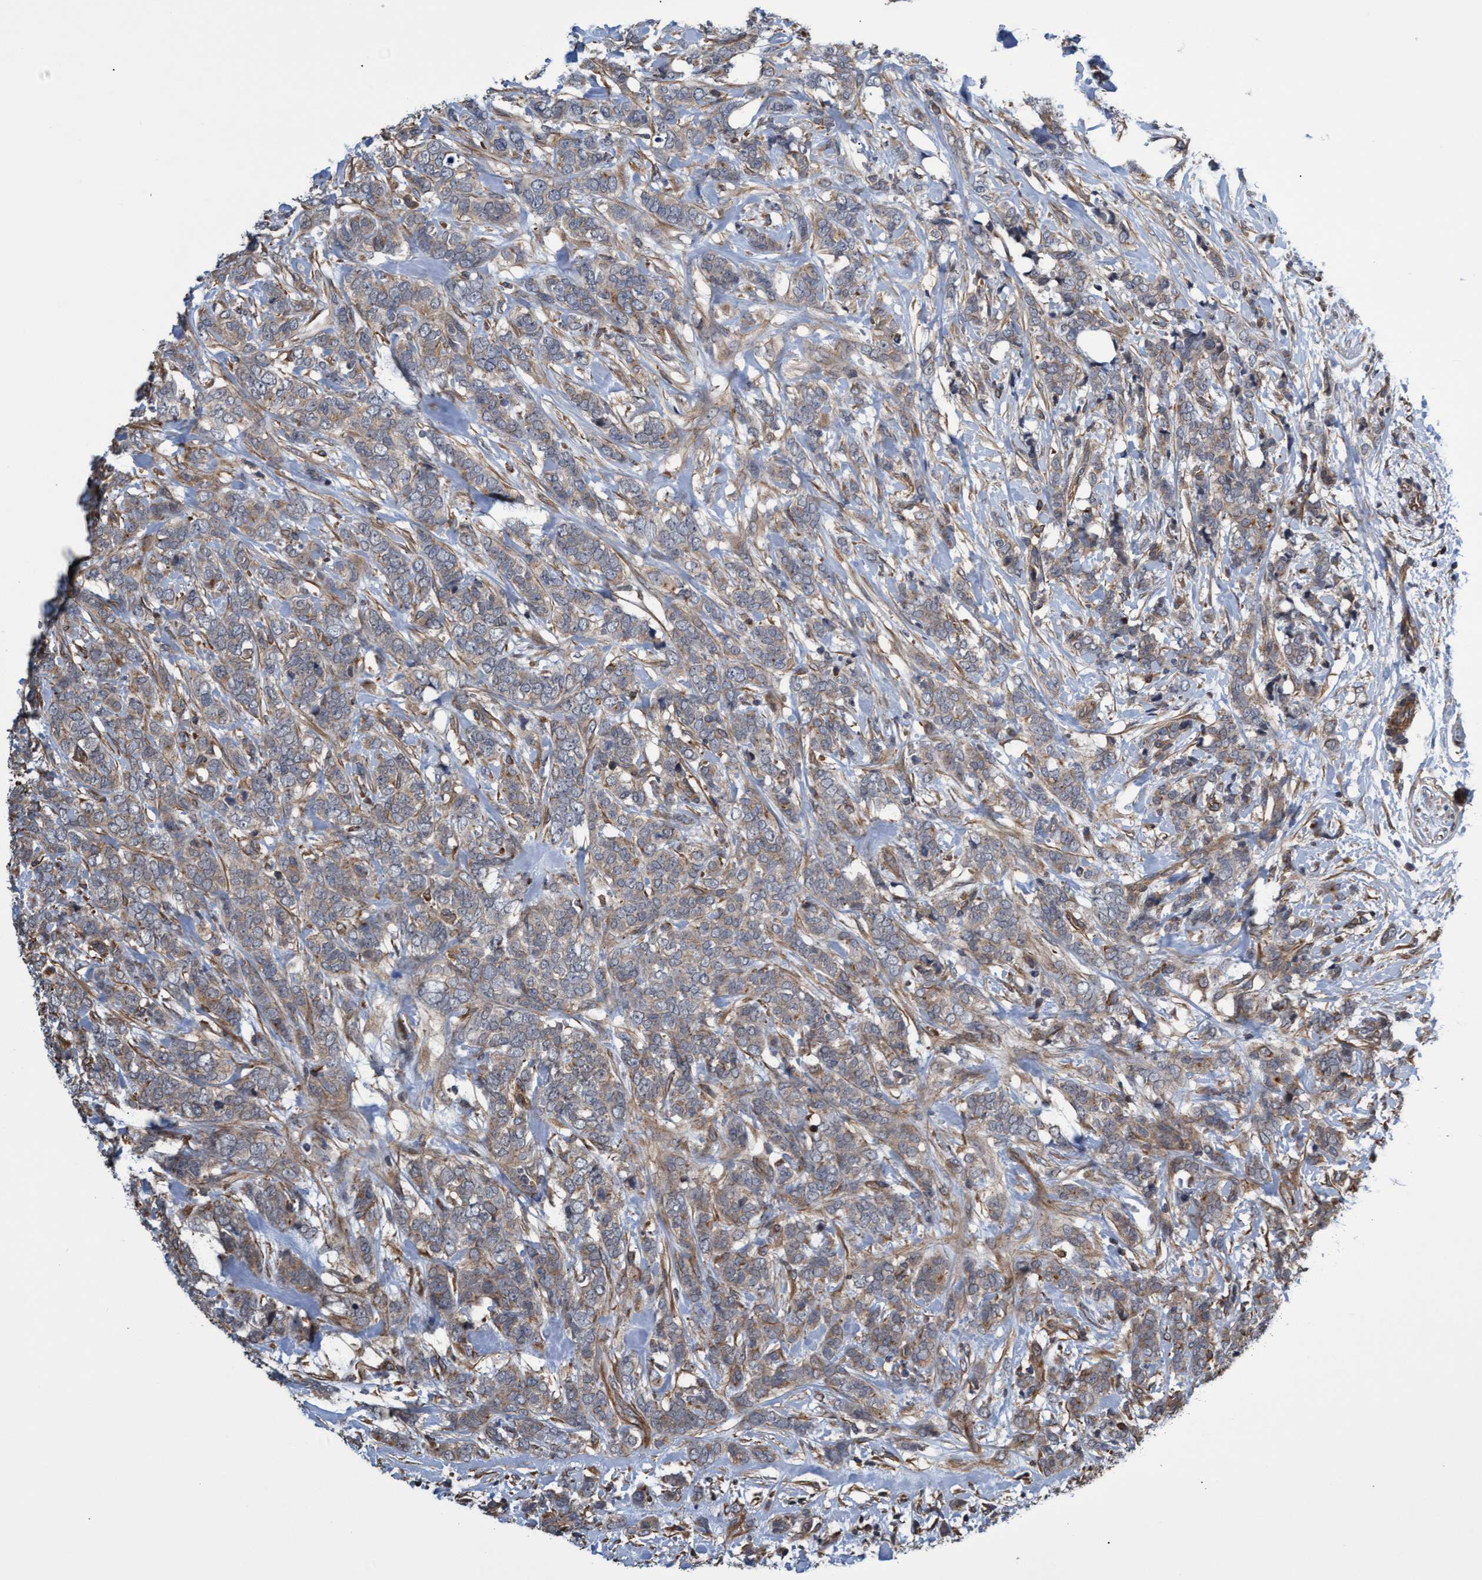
{"staining": {"intensity": "weak", "quantity": ">75%", "location": "cytoplasmic/membranous"}, "tissue": "breast cancer", "cell_type": "Tumor cells", "image_type": "cancer", "snomed": [{"axis": "morphology", "description": "Lobular carcinoma"}, {"axis": "topography", "description": "Skin"}, {"axis": "topography", "description": "Breast"}], "caption": "Tumor cells demonstrate low levels of weak cytoplasmic/membranous expression in about >75% of cells in breast lobular carcinoma. The staining was performed using DAB (3,3'-diaminobenzidine) to visualize the protein expression in brown, while the nuclei were stained in blue with hematoxylin (Magnification: 20x).", "gene": "TNFRSF10B", "patient": {"sex": "female", "age": 46}}